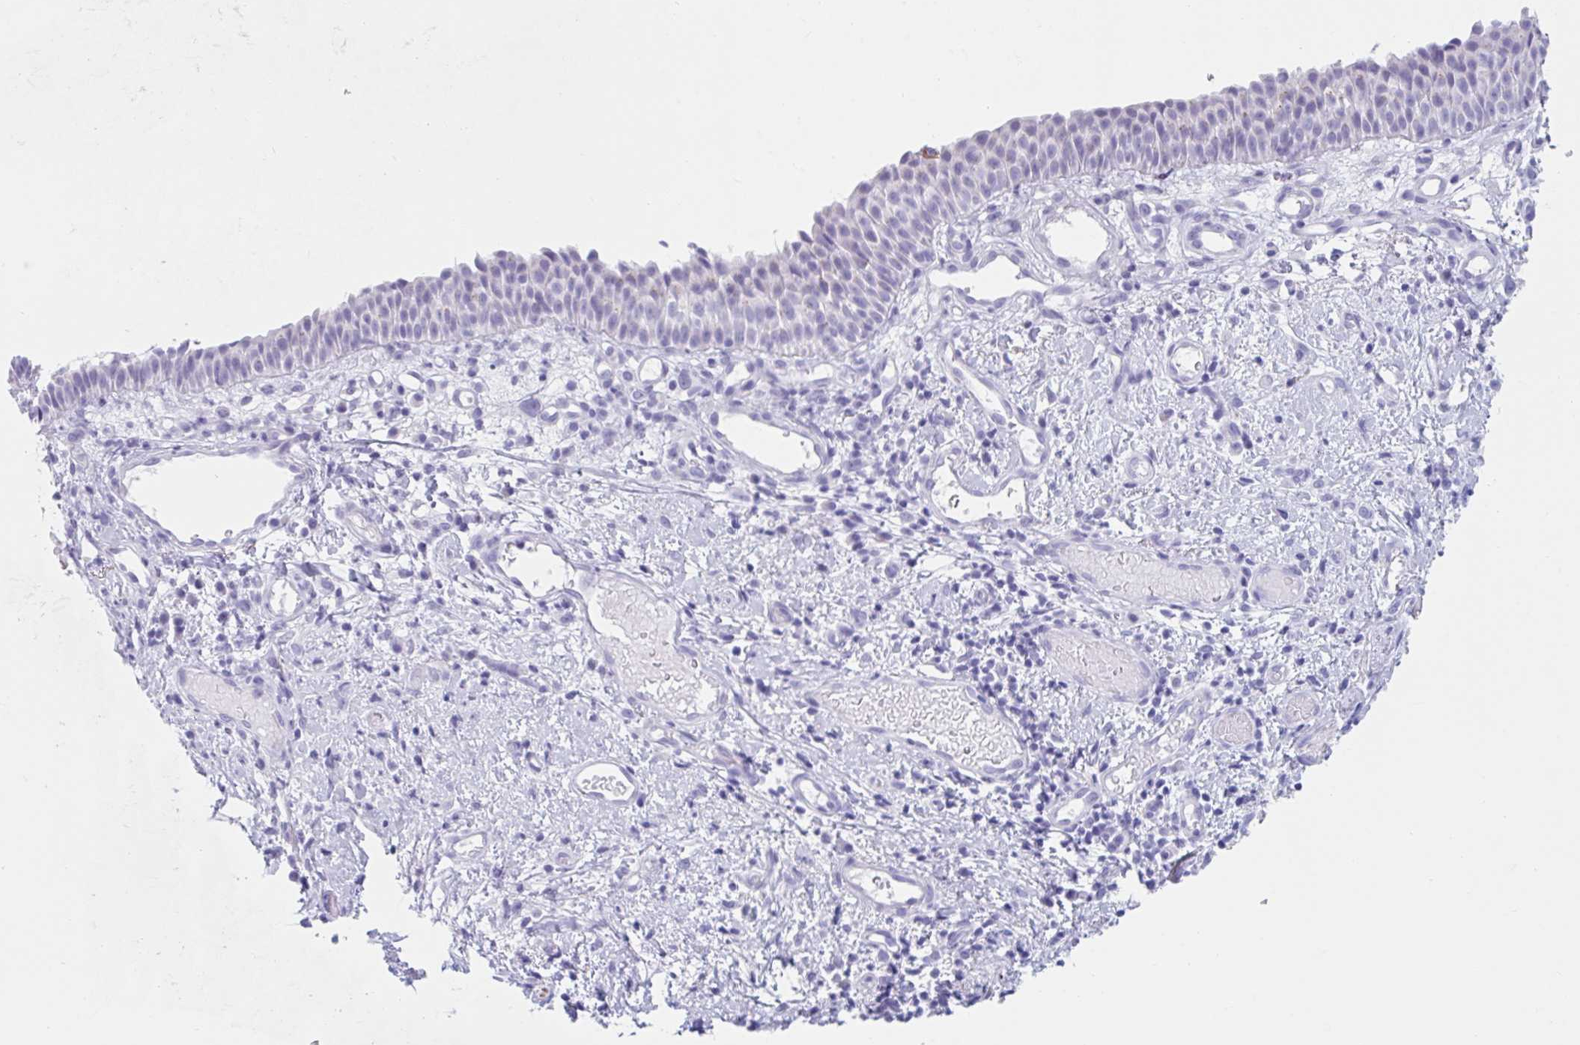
{"staining": {"intensity": "weak", "quantity": "25%-75%", "location": "cytoplasmic/membranous"}, "tissue": "nasopharynx", "cell_type": "Respiratory epithelial cells", "image_type": "normal", "snomed": [{"axis": "morphology", "description": "Normal tissue, NOS"}, {"axis": "morphology", "description": "Inflammation, NOS"}, {"axis": "topography", "description": "Nasopharynx"}], "caption": "IHC micrograph of unremarkable nasopharynx: nasopharynx stained using immunohistochemistry (IHC) displays low levels of weak protein expression localized specifically in the cytoplasmic/membranous of respiratory epithelial cells, appearing as a cytoplasmic/membranous brown color.", "gene": "CPTP", "patient": {"sex": "male", "age": 54}}